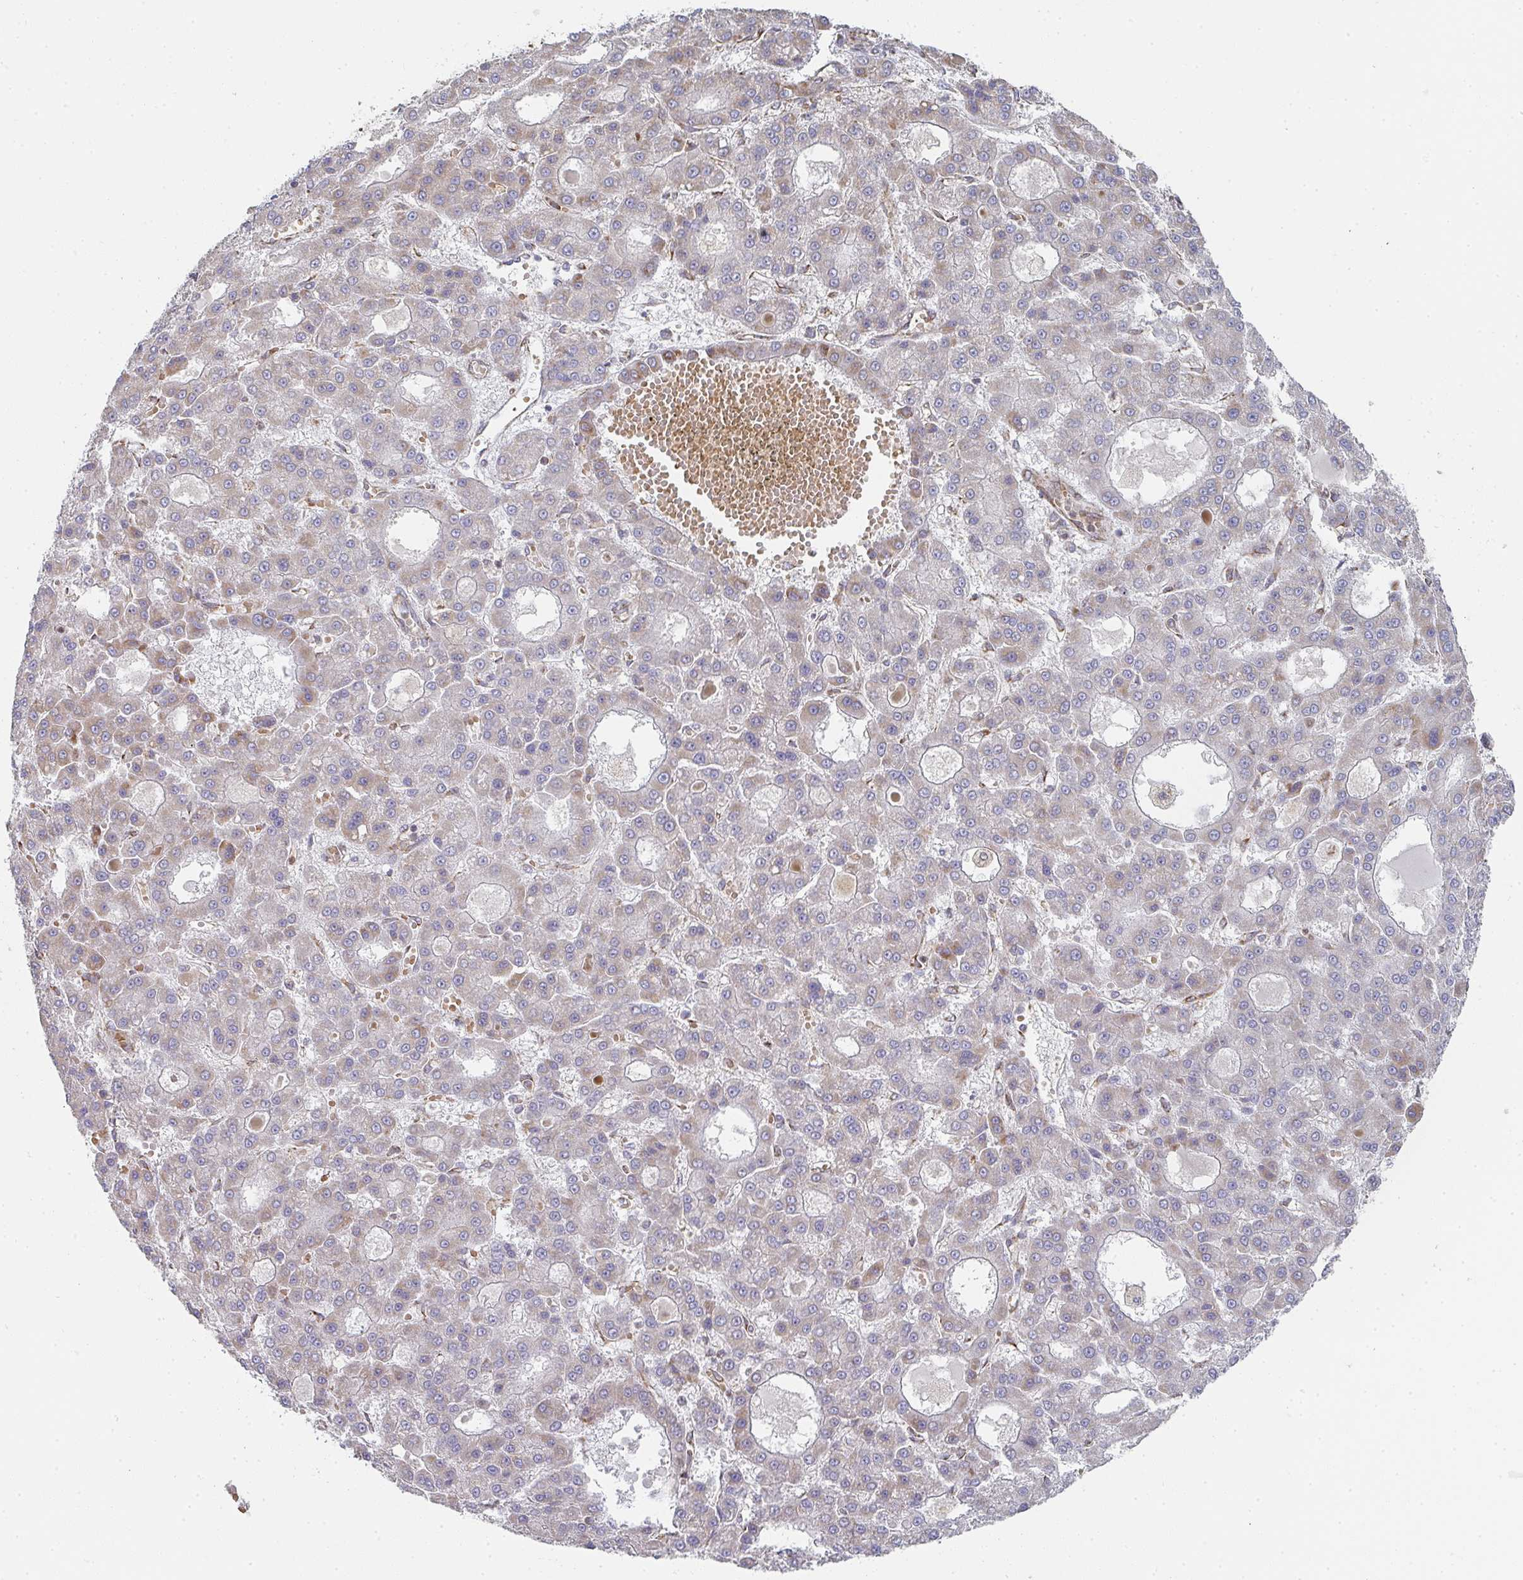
{"staining": {"intensity": "weak", "quantity": "25%-75%", "location": "cytoplasmic/membranous"}, "tissue": "liver cancer", "cell_type": "Tumor cells", "image_type": "cancer", "snomed": [{"axis": "morphology", "description": "Carcinoma, Hepatocellular, NOS"}, {"axis": "topography", "description": "Liver"}], "caption": "Liver hepatocellular carcinoma tissue displays weak cytoplasmic/membranous positivity in approximately 25%-75% of tumor cells", "gene": "ZNF526", "patient": {"sex": "male", "age": 70}}